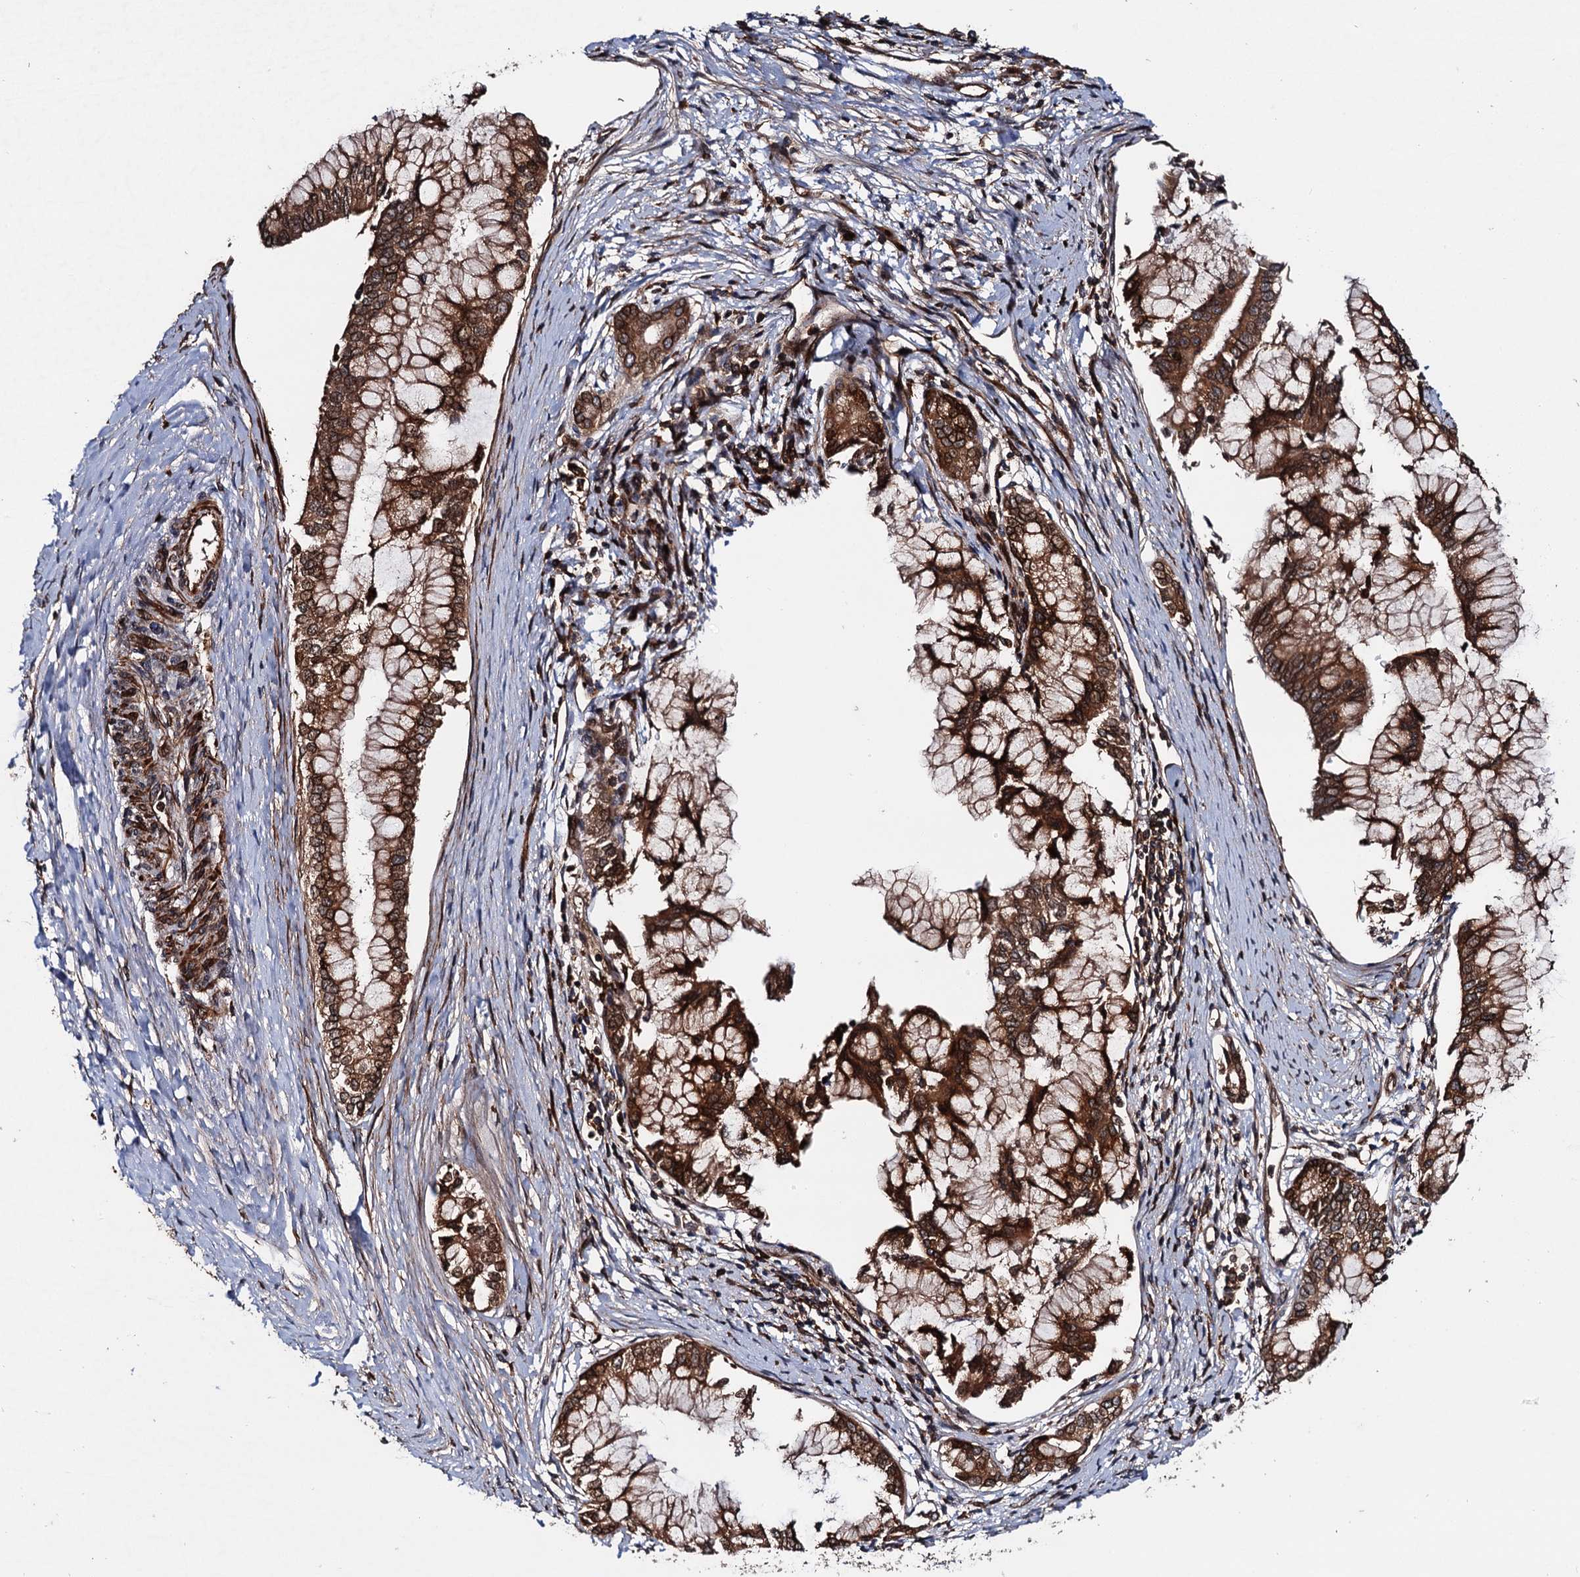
{"staining": {"intensity": "strong", "quantity": ">75%", "location": "cytoplasmic/membranous"}, "tissue": "pancreatic cancer", "cell_type": "Tumor cells", "image_type": "cancer", "snomed": [{"axis": "morphology", "description": "Adenocarcinoma, NOS"}, {"axis": "topography", "description": "Pancreas"}], "caption": "The micrograph reveals immunohistochemical staining of adenocarcinoma (pancreatic). There is strong cytoplasmic/membranous staining is seen in approximately >75% of tumor cells.", "gene": "BORA", "patient": {"sex": "male", "age": 46}}